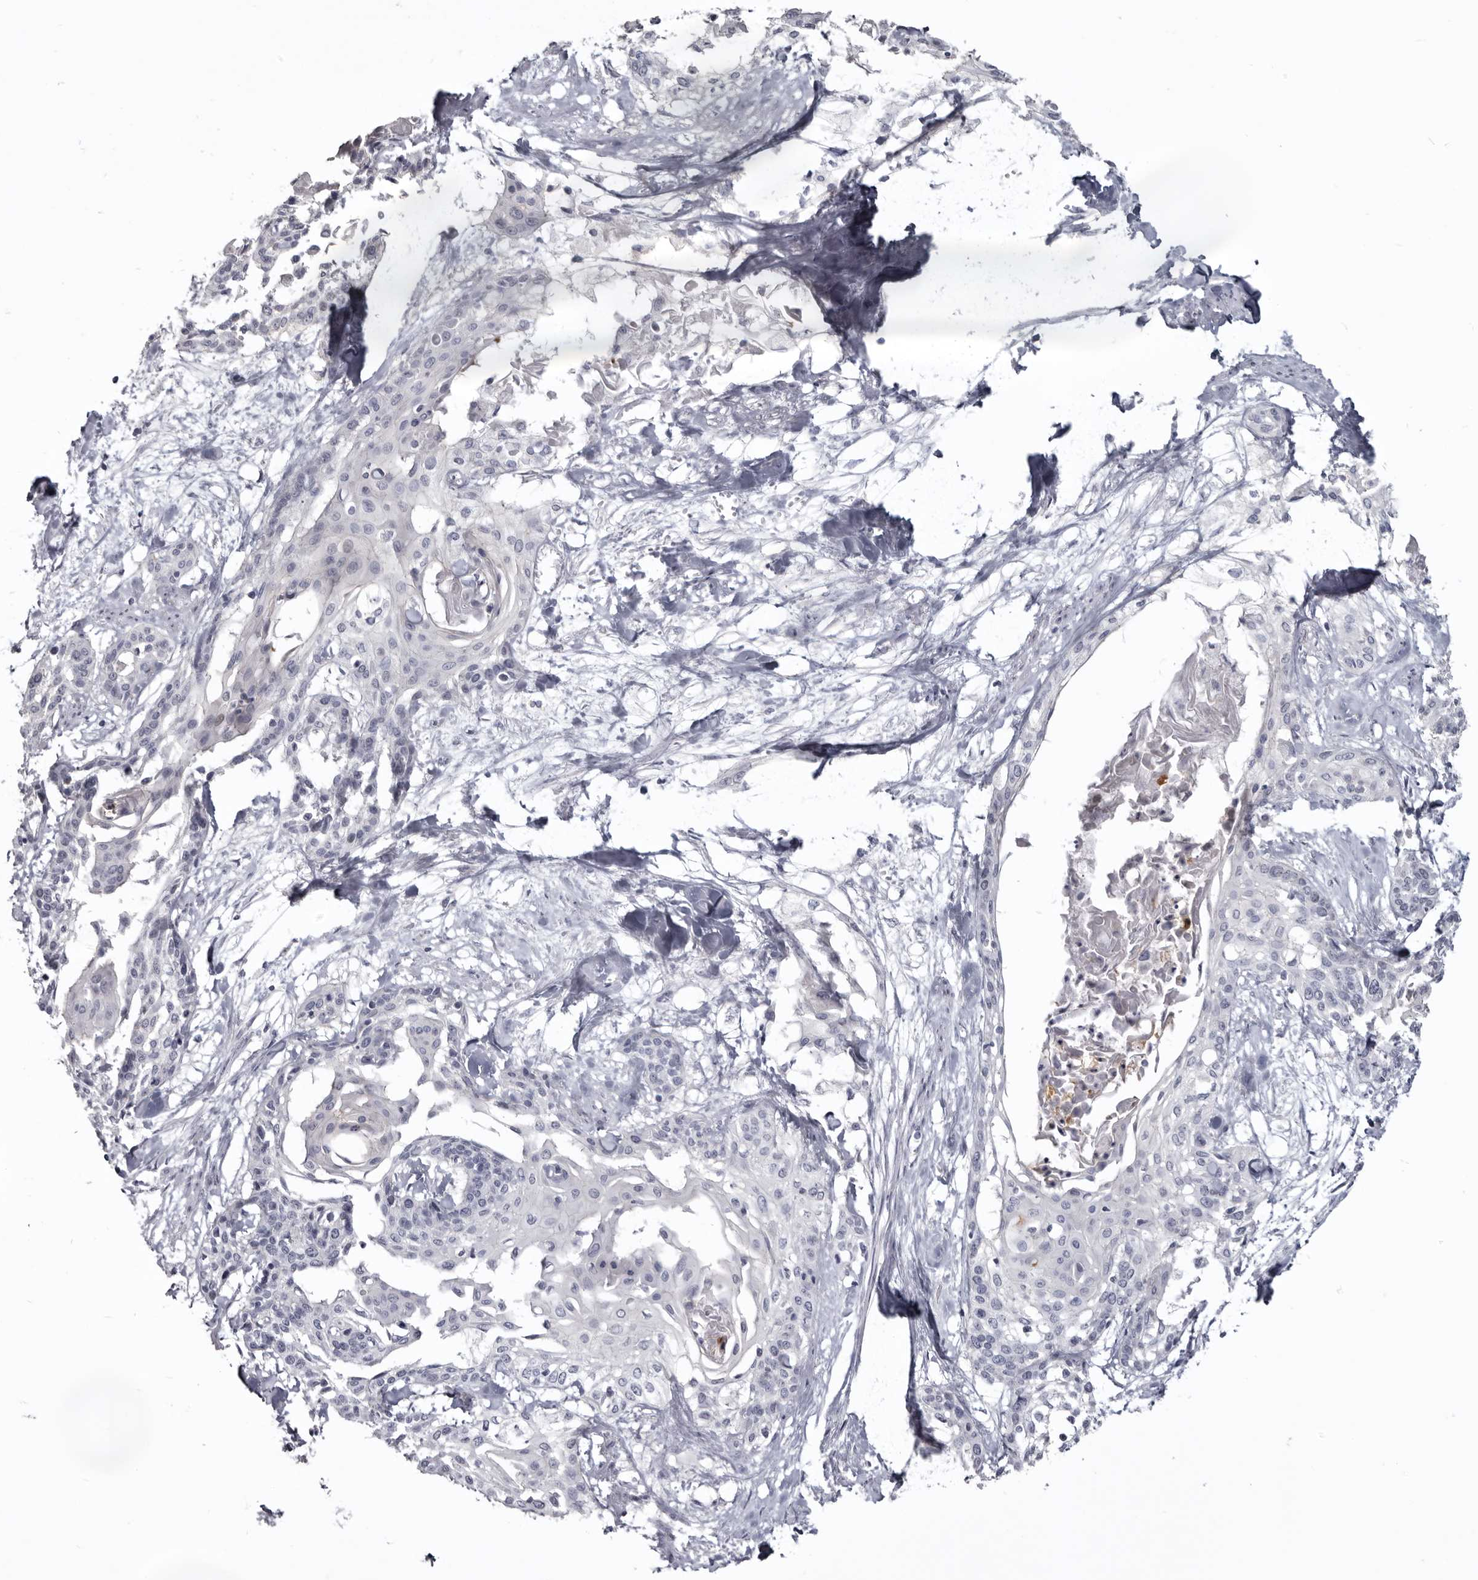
{"staining": {"intensity": "negative", "quantity": "none", "location": "none"}, "tissue": "cervical cancer", "cell_type": "Tumor cells", "image_type": "cancer", "snomed": [{"axis": "morphology", "description": "Squamous cell carcinoma, NOS"}, {"axis": "topography", "description": "Cervix"}], "caption": "Cervical squamous cell carcinoma was stained to show a protein in brown. There is no significant positivity in tumor cells. Nuclei are stained in blue.", "gene": "CGN", "patient": {"sex": "female", "age": 57}}